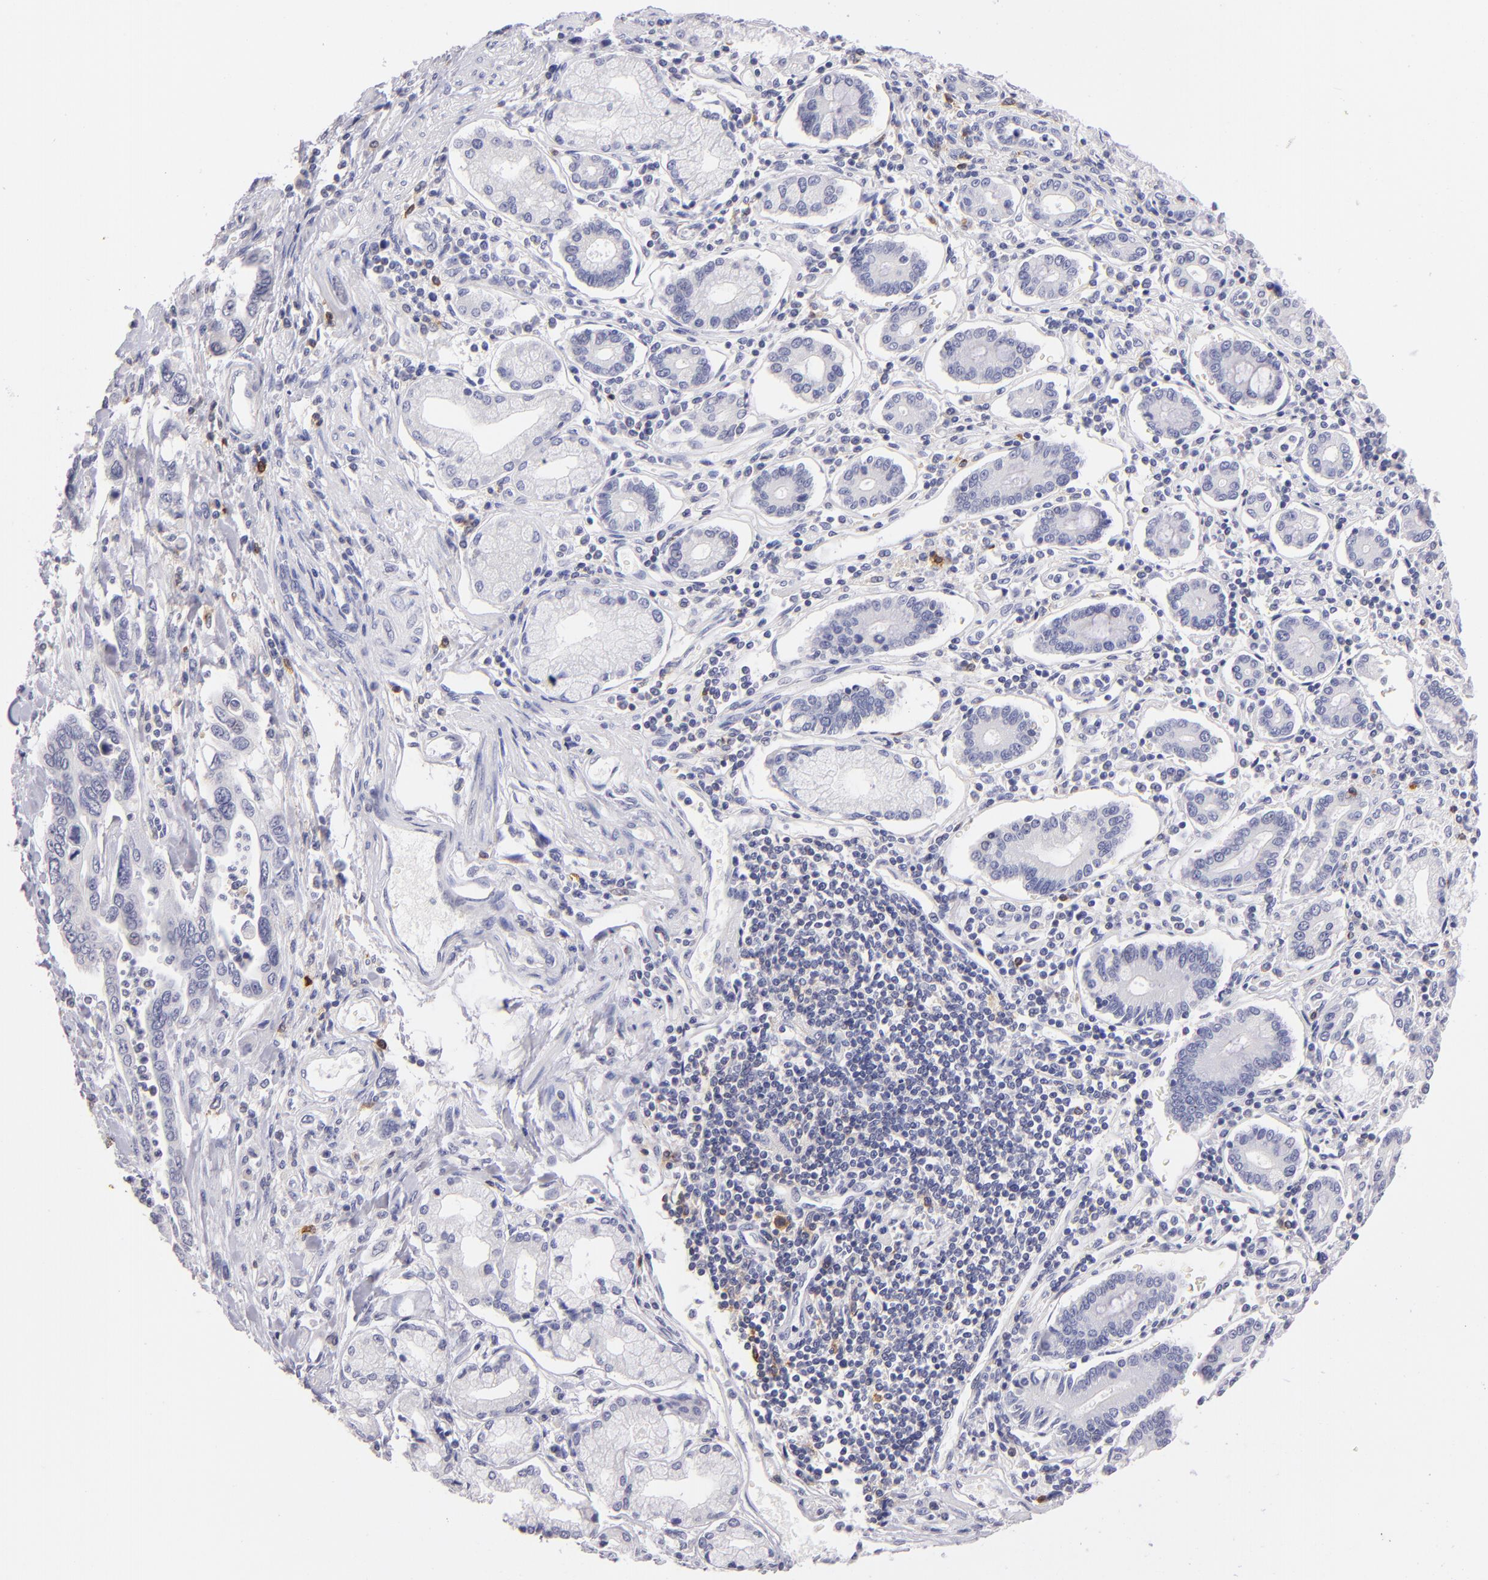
{"staining": {"intensity": "negative", "quantity": "none", "location": "none"}, "tissue": "pancreatic cancer", "cell_type": "Tumor cells", "image_type": "cancer", "snomed": [{"axis": "morphology", "description": "Adenocarcinoma, NOS"}, {"axis": "topography", "description": "Pancreas"}], "caption": "An image of human pancreatic cancer (adenocarcinoma) is negative for staining in tumor cells.", "gene": "IL2RA", "patient": {"sex": "female", "age": 57}}